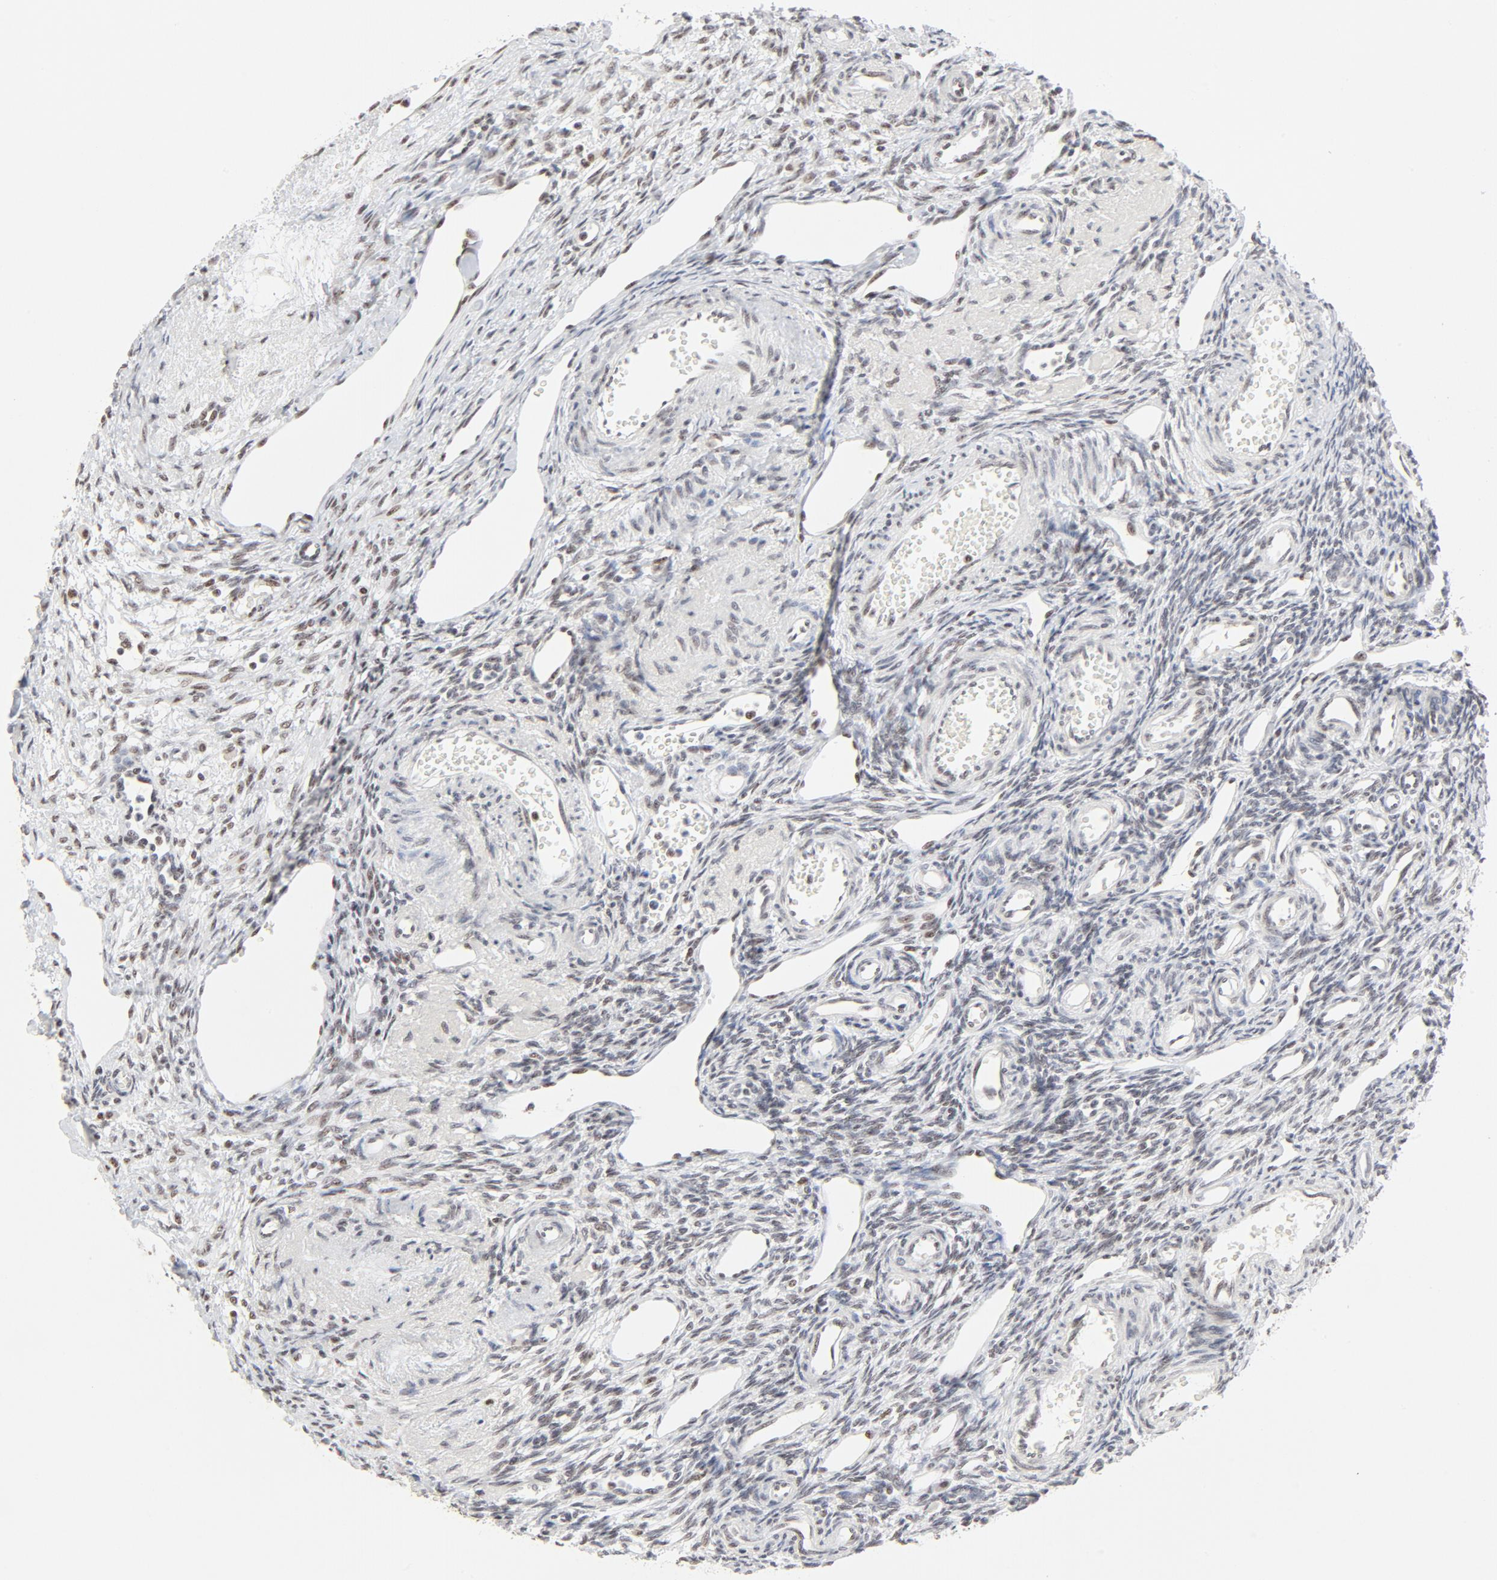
{"staining": {"intensity": "moderate", "quantity": "25%-75%", "location": "nuclear"}, "tissue": "ovary", "cell_type": "Ovarian stroma cells", "image_type": "normal", "snomed": [{"axis": "morphology", "description": "Normal tissue, NOS"}, {"axis": "topography", "description": "Ovary"}], "caption": "This is a photomicrograph of immunohistochemistry (IHC) staining of unremarkable ovary, which shows moderate staining in the nuclear of ovarian stroma cells.", "gene": "GTF2H1", "patient": {"sex": "female", "age": 33}}